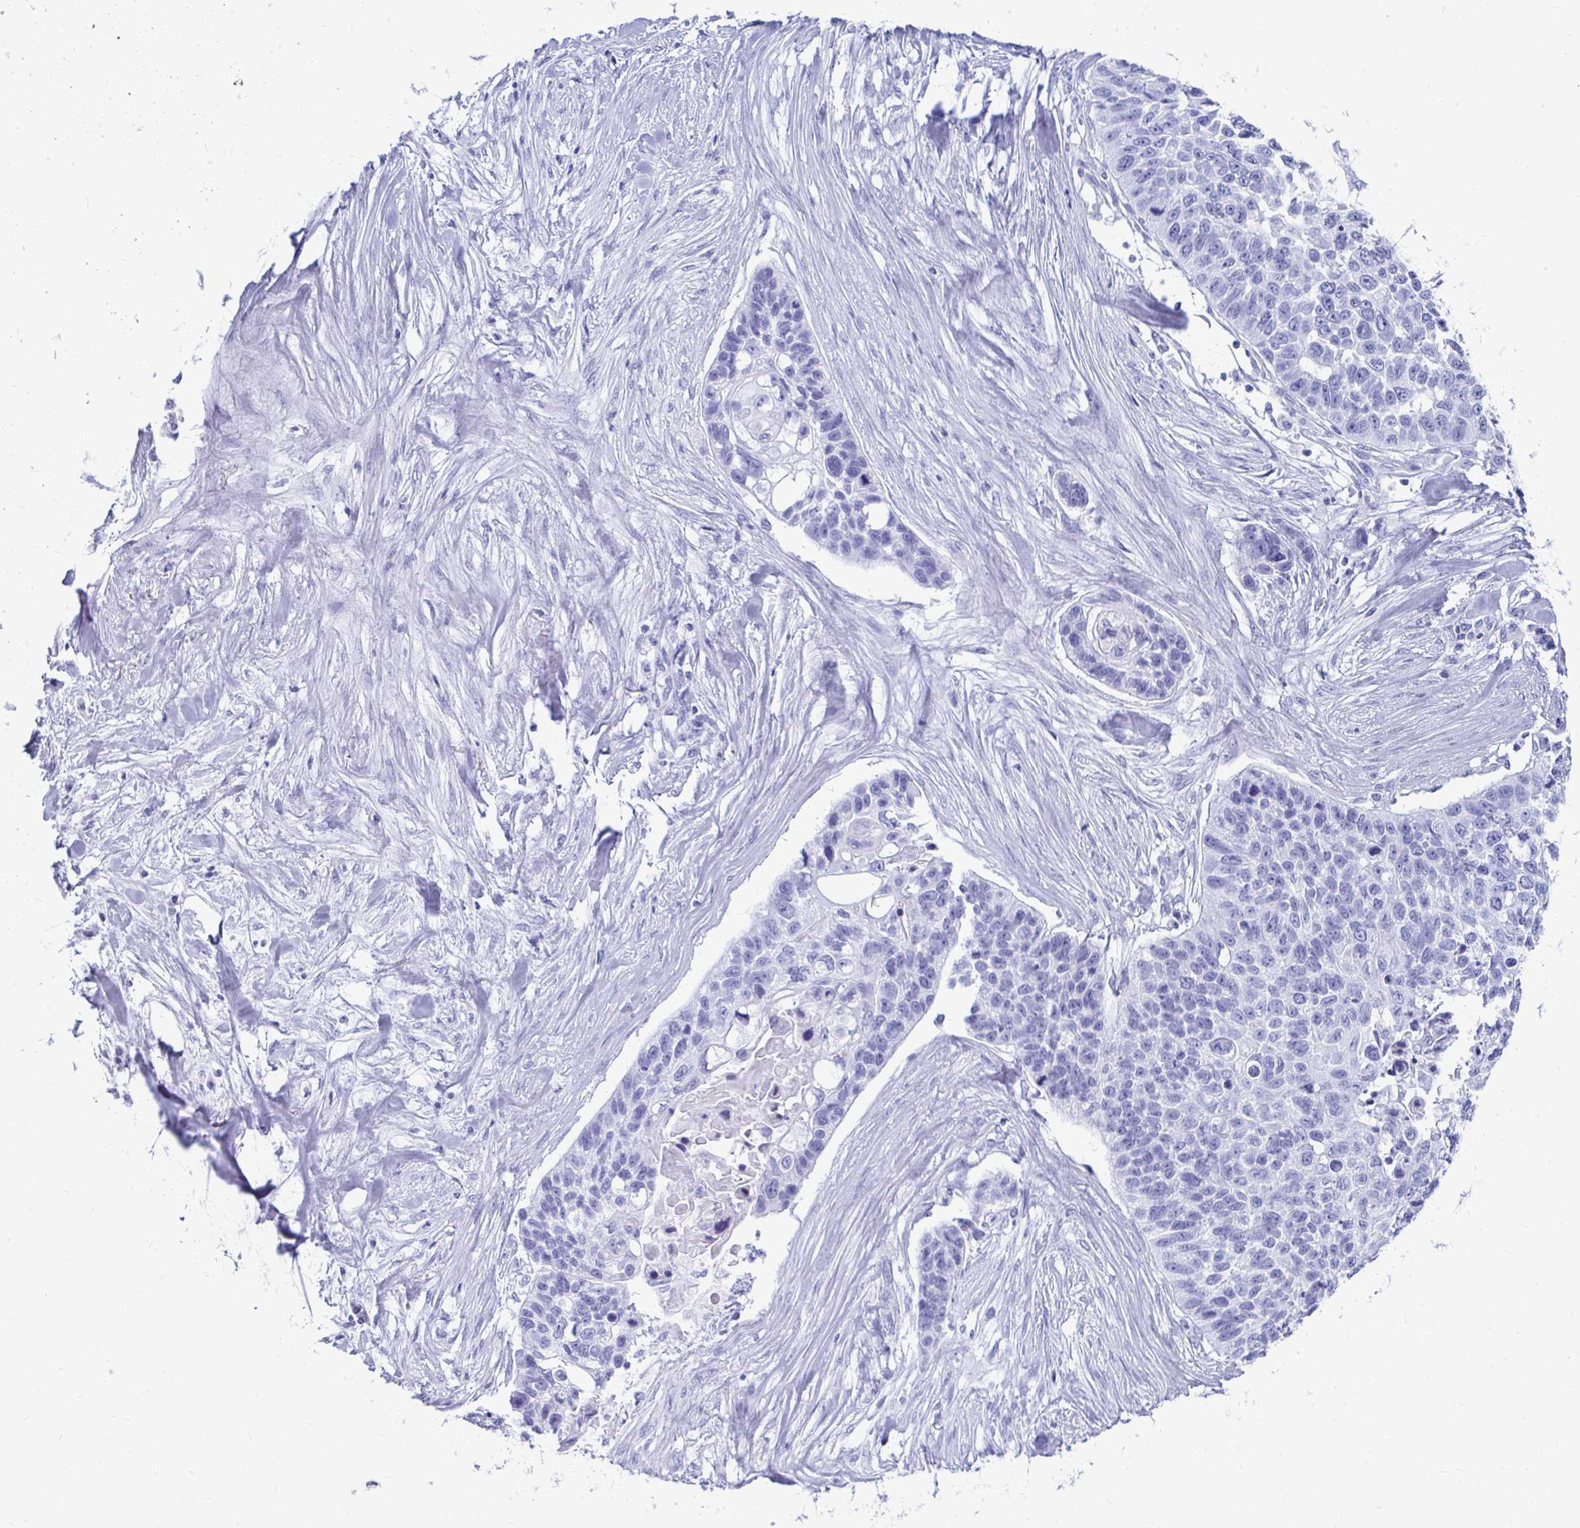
{"staining": {"intensity": "negative", "quantity": "none", "location": "none"}, "tissue": "lung cancer", "cell_type": "Tumor cells", "image_type": "cancer", "snomed": [{"axis": "morphology", "description": "Squamous cell carcinoma, NOS"}, {"axis": "topography", "description": "Lung"}], "caption": "Human lung cancer stained for a protein using immunohistochemistry shows no staining in tumor cells.", "gene": "OR10R2", "patient": {"sex": "male", "age": 62}}